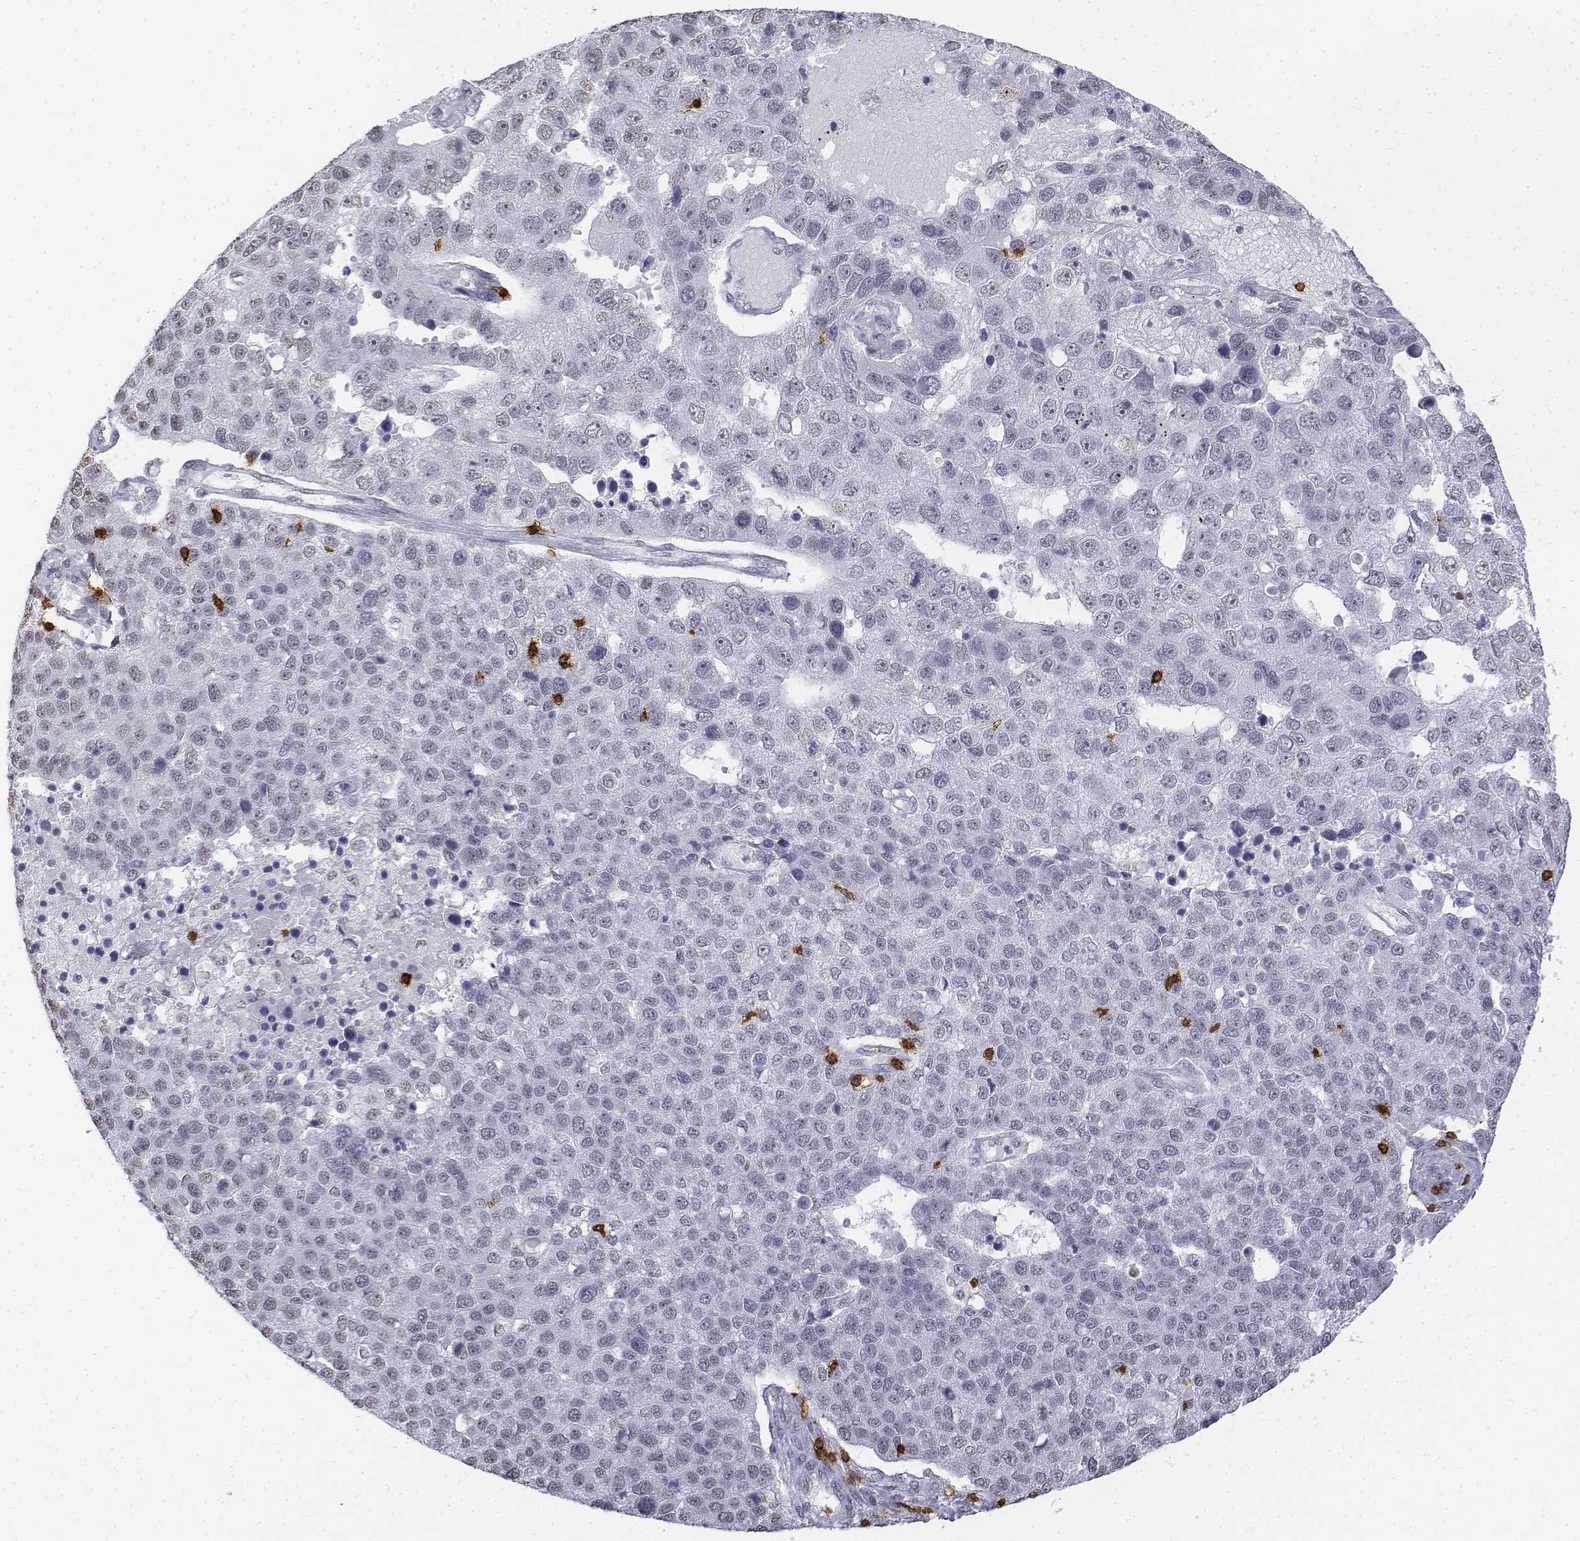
{"staining": {"intensity": "negative", "quantity": "none", "location": "none"}, "tissue": "pancreatic cancer", "cell_type": "Tumor cells", "image_type": "cancer", "snomed": [{"axis": "morphology", "description": "Adenocarcinoma, NOS"}, {"axis": "topography", "description": "Pancreas"}], "caption": "IHC image of neoplastic tissue: human pancreatic cancer (adenocarcinoma) stained with DAB exhibits no significant protein expression in tumor cells.", "gene": "CD3E", "patient": {"sex": "female", "age": 61}}